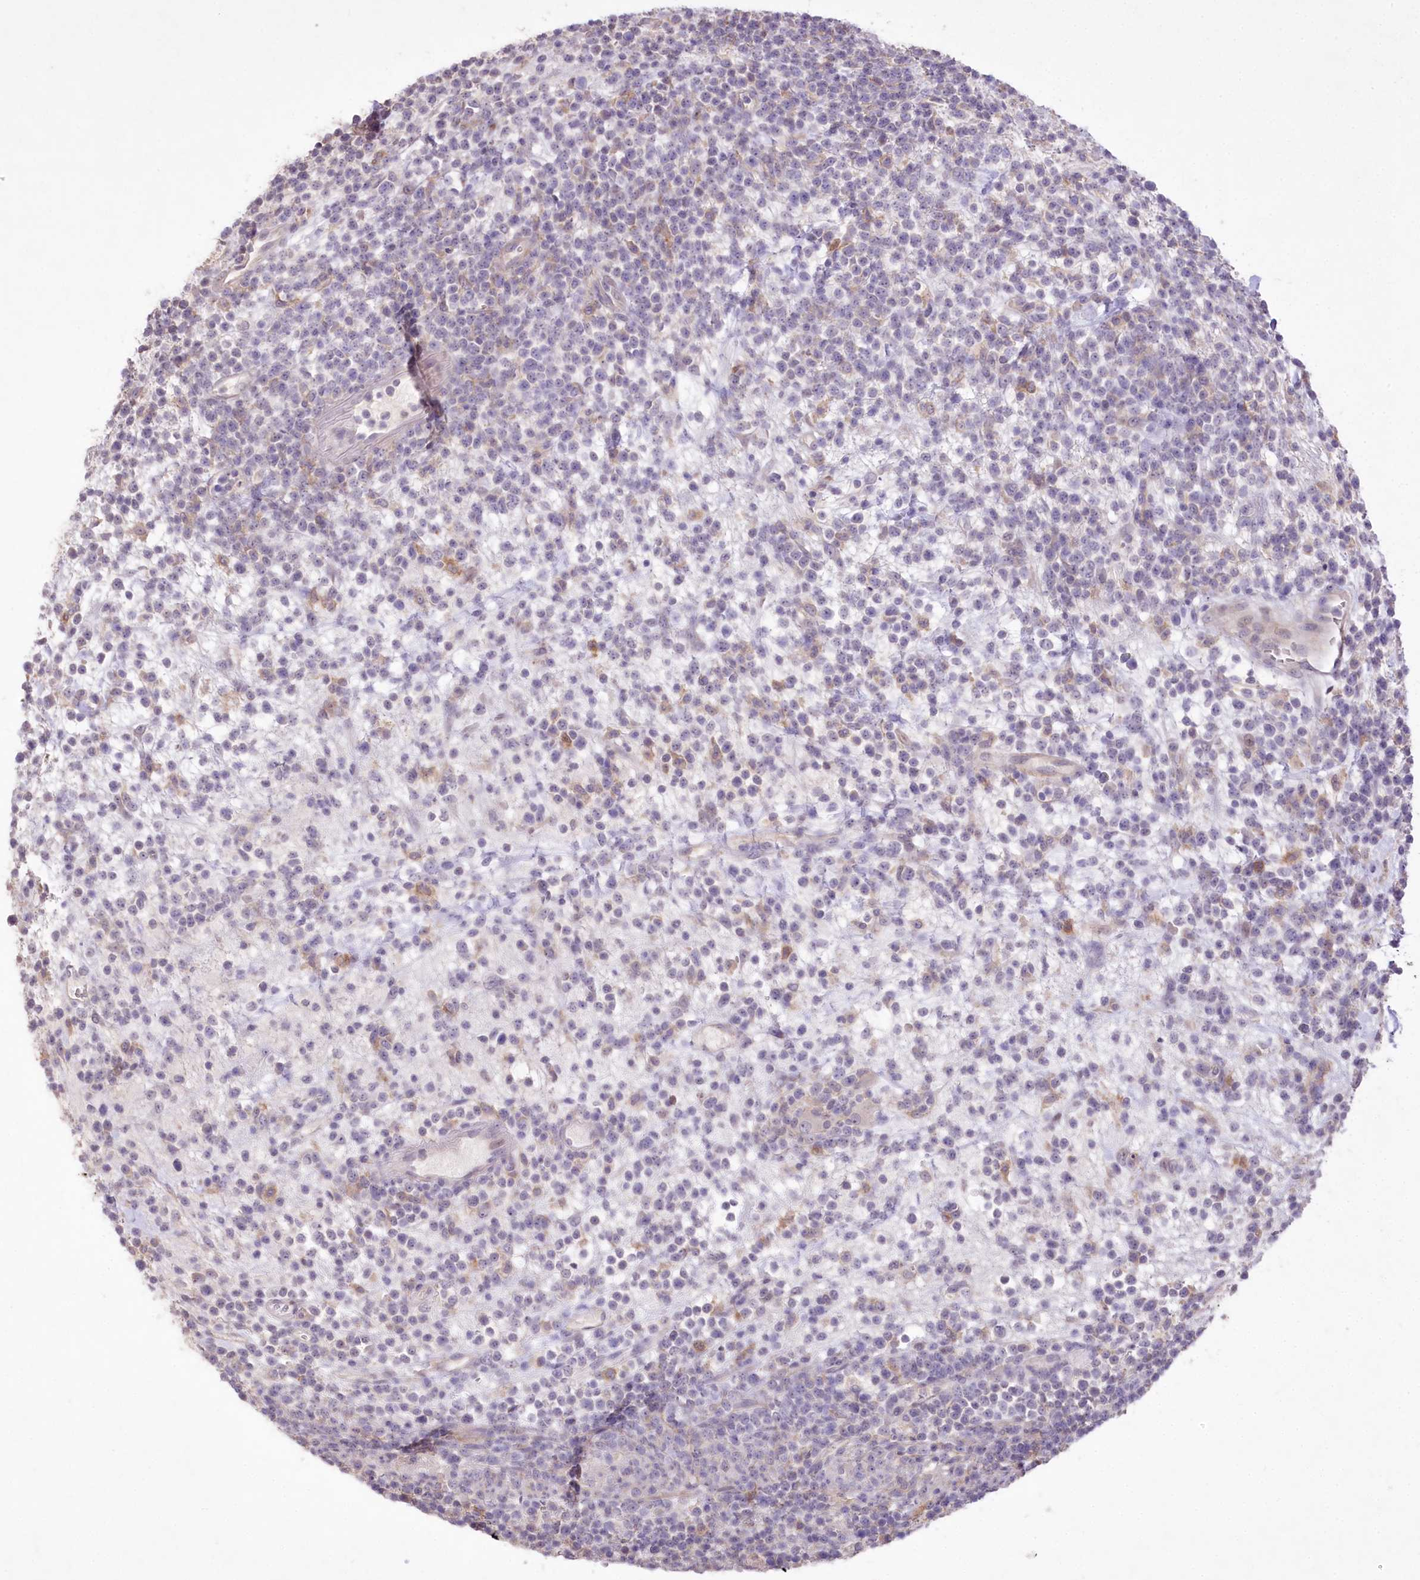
{"staining": {"intensity": "negative", "quantity": "none", "location": "none"}, "tissue": "lymphoma", "cell_type": "Tumor cells", "image_type": "cancer", "snomed": [{"axis": "morphology", "description": "Malignant lymphoma, non-Hodgkin's type, High grade"}, {"axis": "topography", "description": "Colon"}], "caption": "Immunohistochemistry (IHC) image of lymphoma stained for a protein (brown), which exhibits no positivity in tumor cells.", "gene": "ENPP1", "patient": {"sex": "female", "age": 53}}